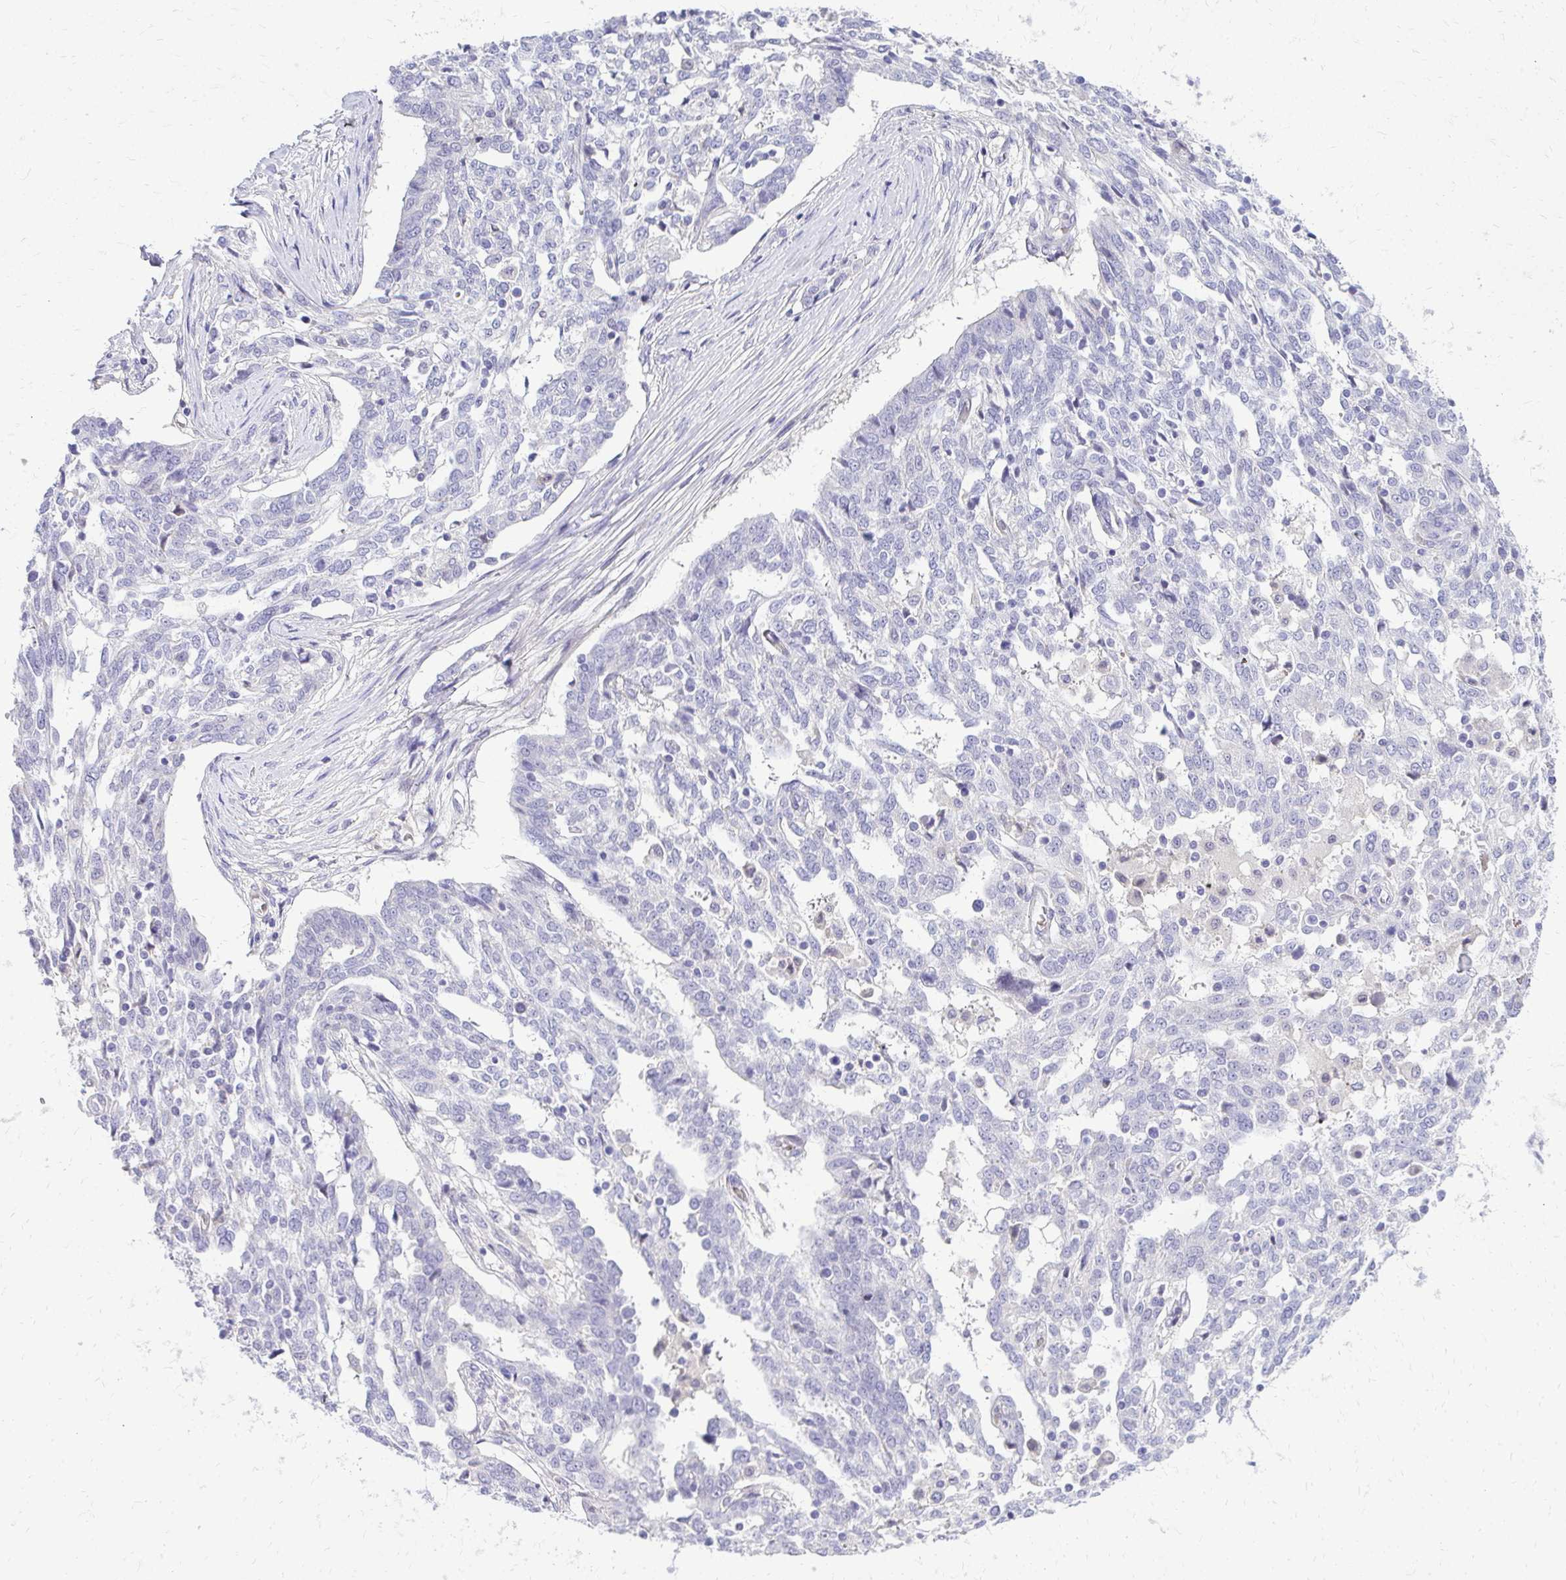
{"staining": {"intensity": "negative", "quantity": "none", "location": "none"}, "tissue": "ovarian cancer", "cell_type": "Tumor cells", "image_type": "cancer", "snomed": [{"axis": "morphology", "description": "Cystadenocarcinoma, serous, NOS"}, {"axis": "topography", "description": "Ovary"}], "caption": "Photomicrograph shows no significant protein expression in tumor cells of ovarian cancer.", "gene": "ZSWIM9", "patient": {"sex": "female", "age": 67}}